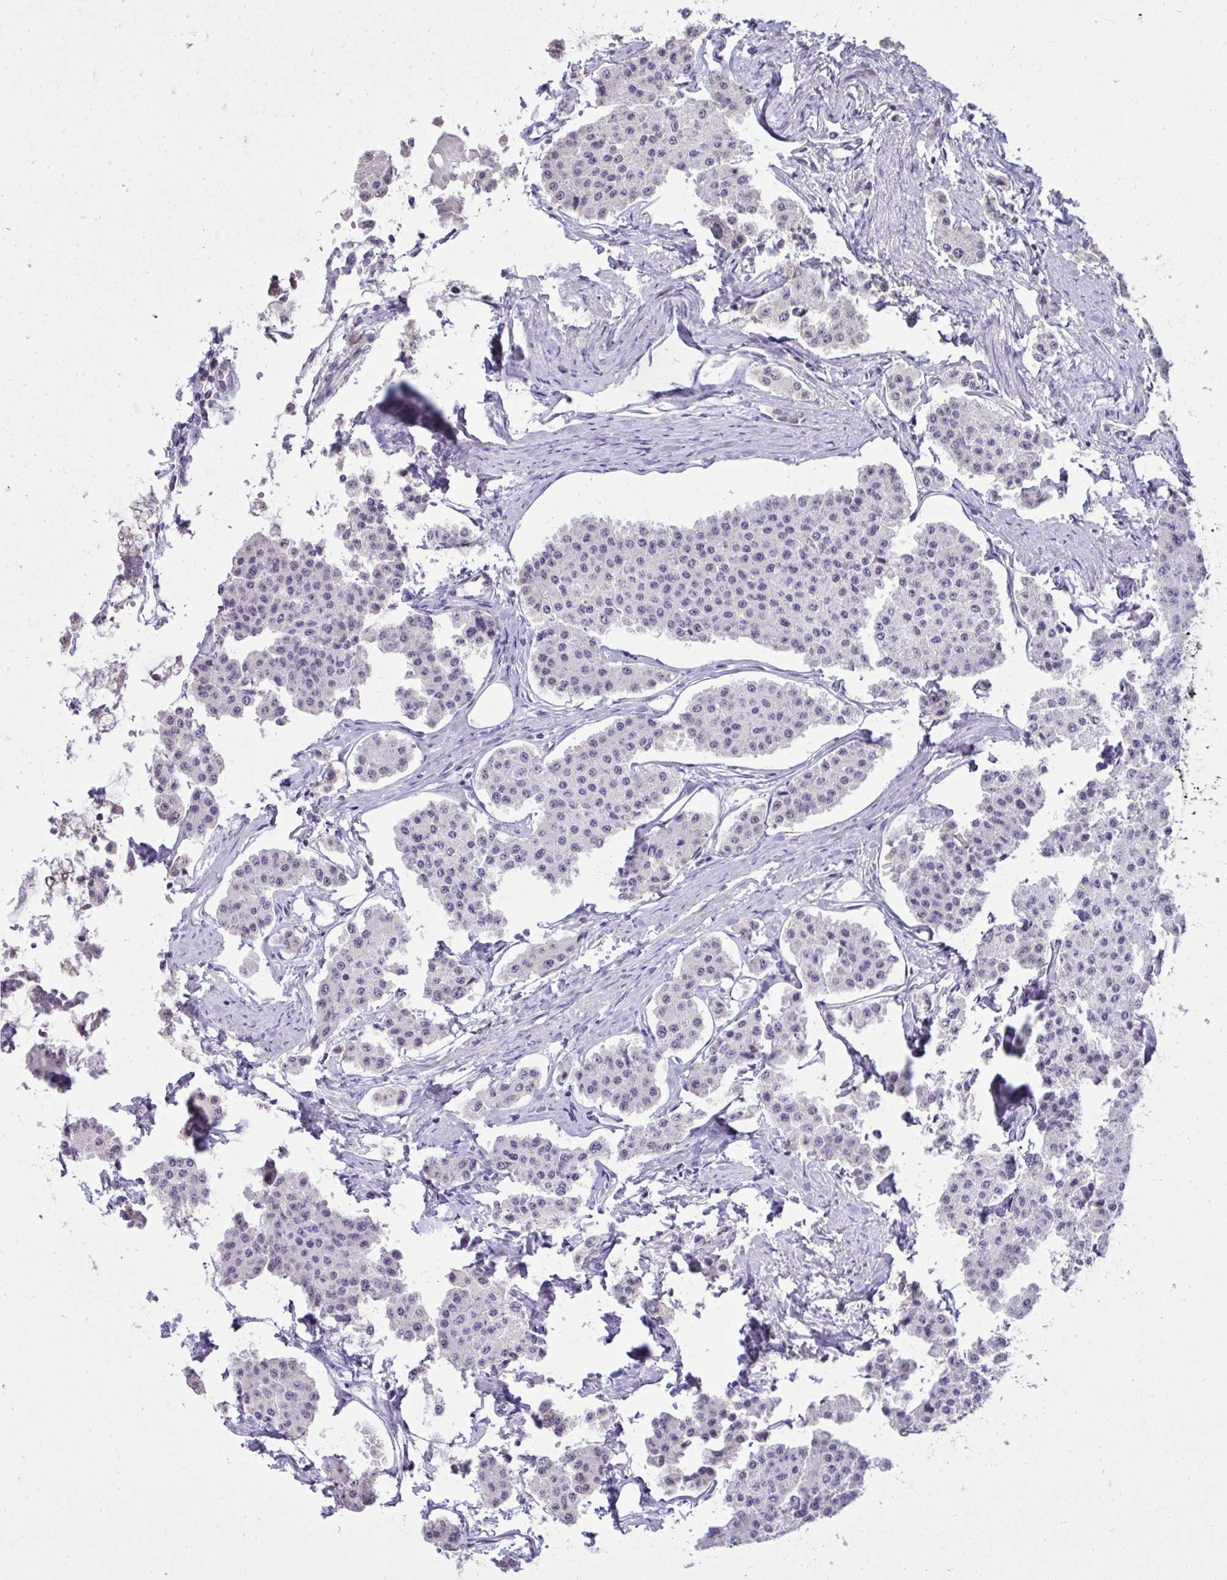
{"staining": {"intensity": "negative", "quantity": "none", "location": "none"}, "tissue": "carcinoid", "cell_type": "Tumor cells", "image_type": "cancer", "snomed": [{"axis": "morphology", "description": "Carcinoid, malignant, NOS"}, {"axis": "topography", "description": "Small intestine"}], "caption": "Tumor cells show no significant staining in carcinoid (malignant). The staining is performed using DAB brown chromogen with nuclei counter-stained in using hematoxylin.", "gene": "NPPA", "patient": {"sex": "female", "age": 65}}